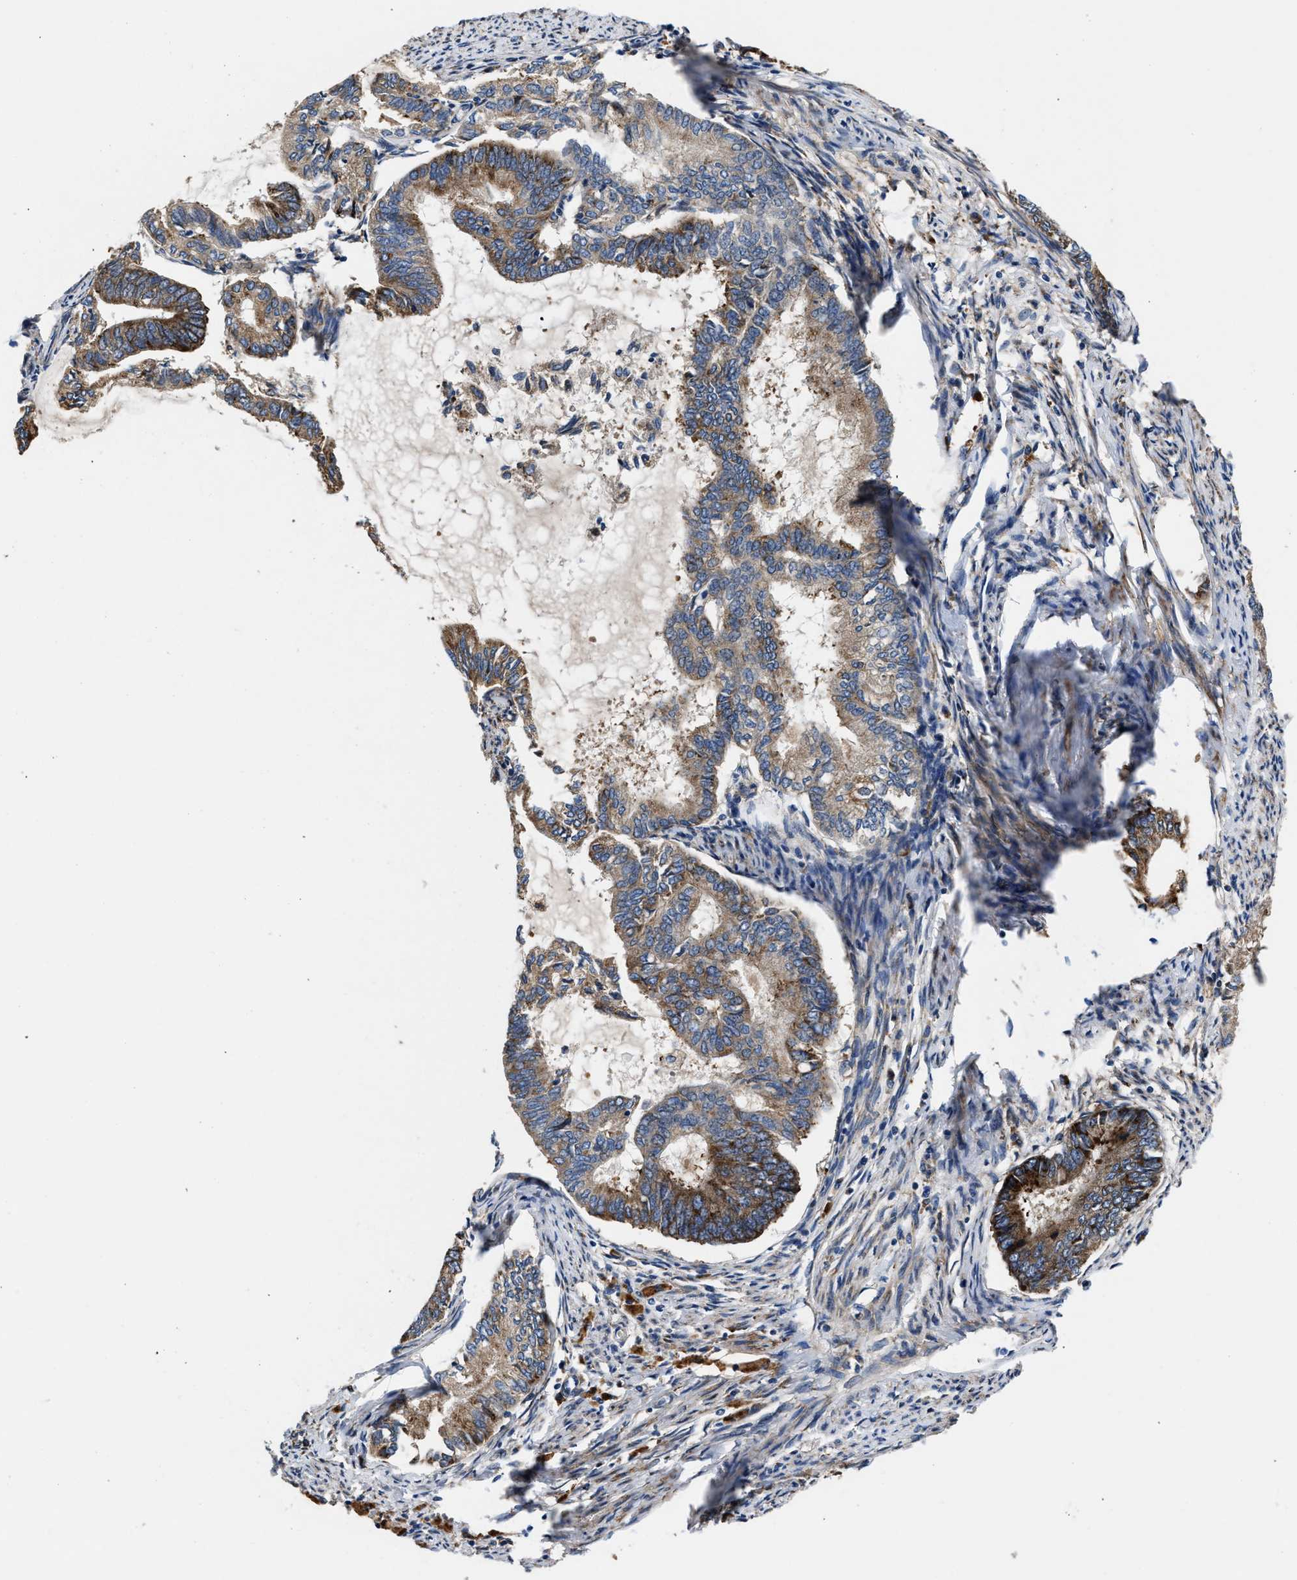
{"staining": {"intensity": "moderate", "quantity": ">75%", "location": "cytoplasmic/membranous"}, "tissue": "endometrial cancer", "cell_type": "Tumor cells", "image_type": "cancer", "snomed": [{"axis": "morphology", "description": "Adenocarcinoma, NOS"}, {"axis": "topography", "description": "Endometrium"}], "caption": "High-magnification brightfield microscopy of endometrial cancer stained with DAB (brown) and counterstained with hematoxylin (blue). tumor cells exhibit moderate cytoplasmic/membranous expression is present in approximately>75% of cells. Using DAB (brown) and hematoxylin (blue) stains, captured at high magnification using brightfield microscopy.", "gene": "SLC12A2", "patient": {"sex": "female", "age": 86}}